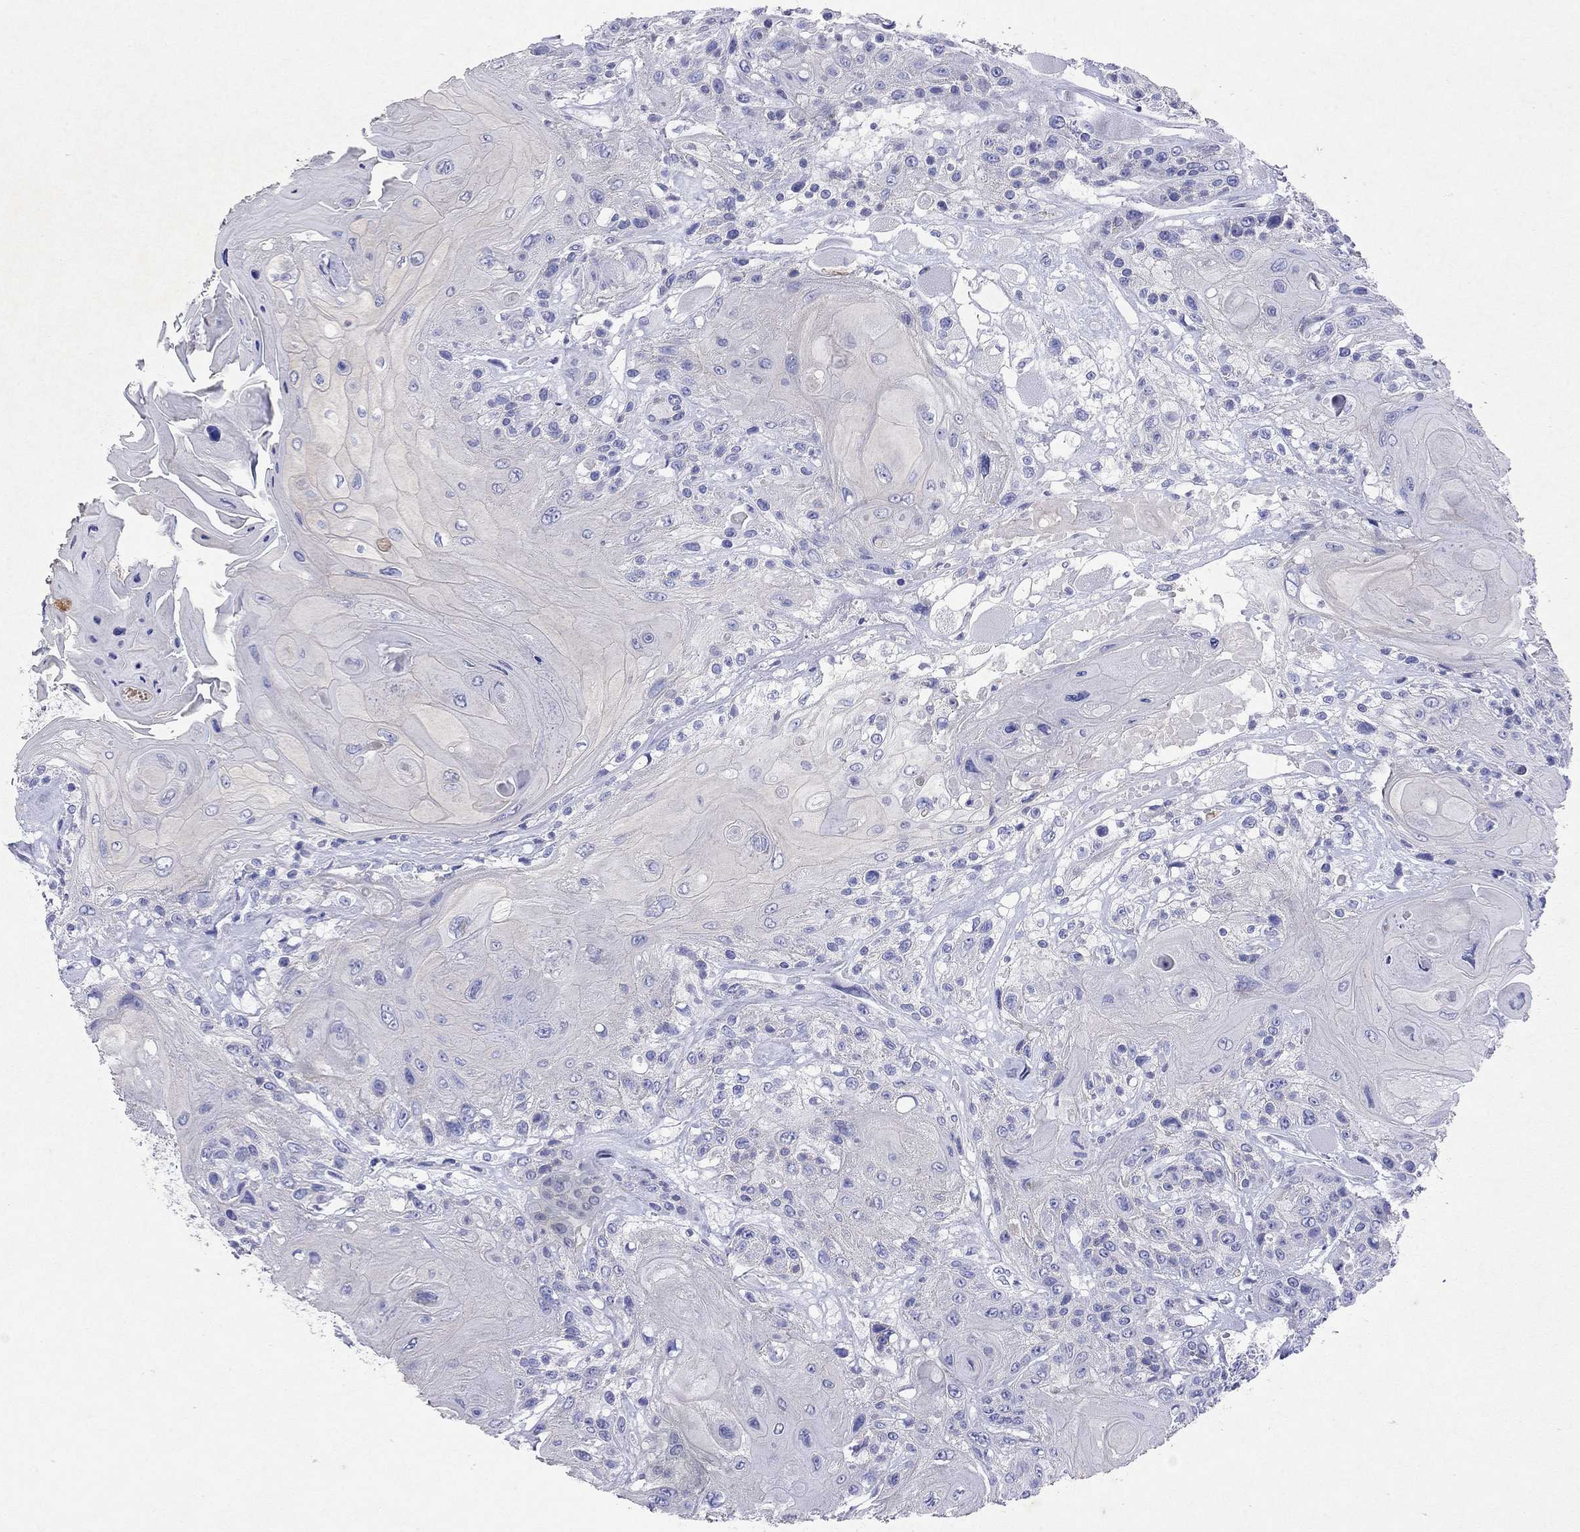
{"staining": {"intensity": "negative", "quantity": "none", "location": "none"}, "tissue": "head and neck cancer", "cell_type": "Tumor cells", "image_type": "cancer", "snomed": [{"axis": "morphology", "description": "Squamous cell carcinoma, NOS"}, {"axis": "topography", "description": "Head-Neck"}], "caption": "Histopathology image shows no significant protein expression in tumor cells of head and neck cancer (squamous cell carcinoma).", "gene": "ARMC12", "patient": {"sex": "female", "age": 59}}